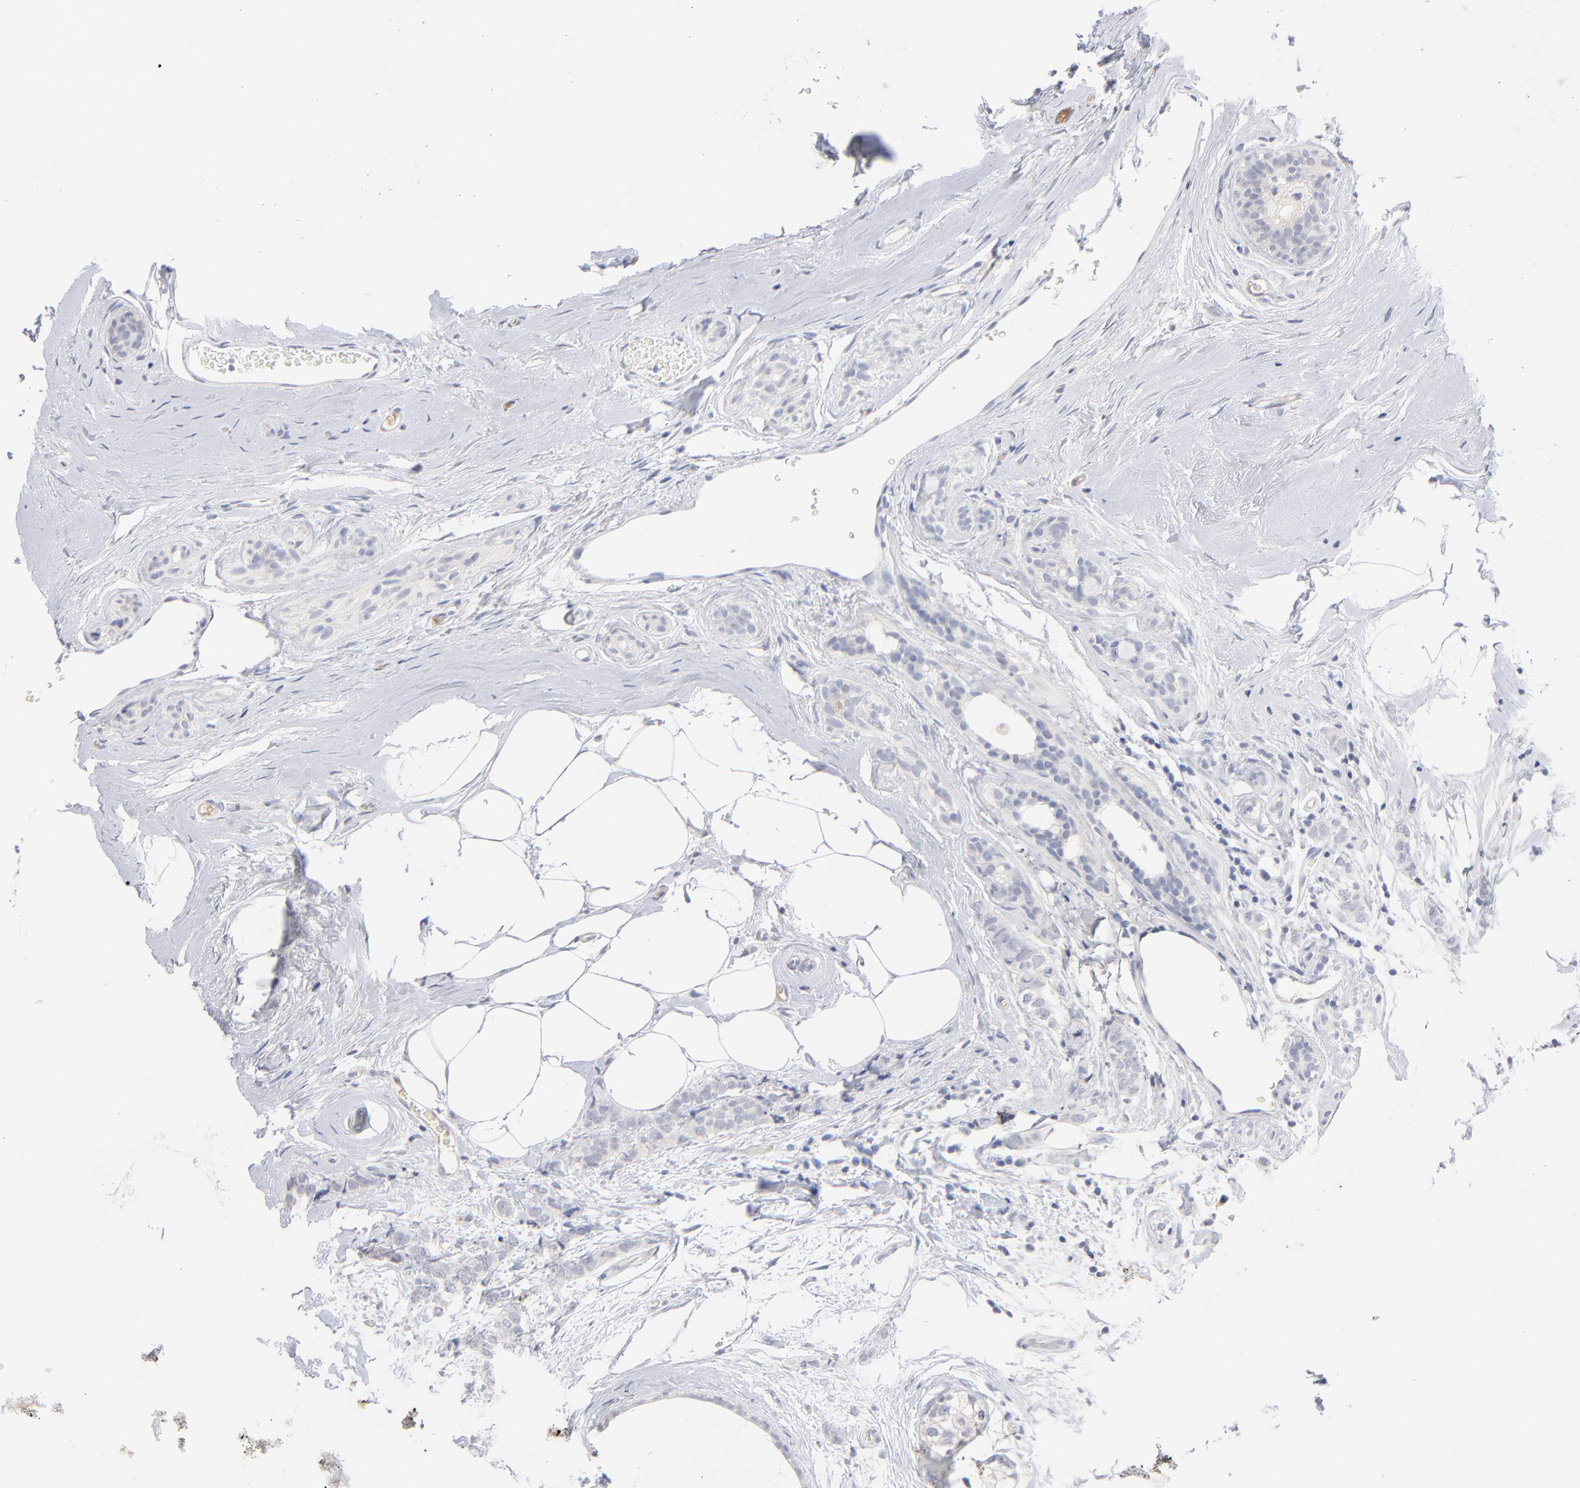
{"staining": {"intensity": "negative", "quantity": "none", "location": "none"}, "tissue": "breast cancer", "cell_type": "Tumor cells", "image_type": "cancer", "snomed": [{"axis": "morphology", "description": "Lobular carcinoma"}, {"axis": "topography", "description": "Breast"}], "caption": "Immunohistochemistry (IHC) of human lobular carcinoma (breast) displays no positivity in tumor cells.", "gene": "F12", "patient": {"sex": "female", "age": 60}}